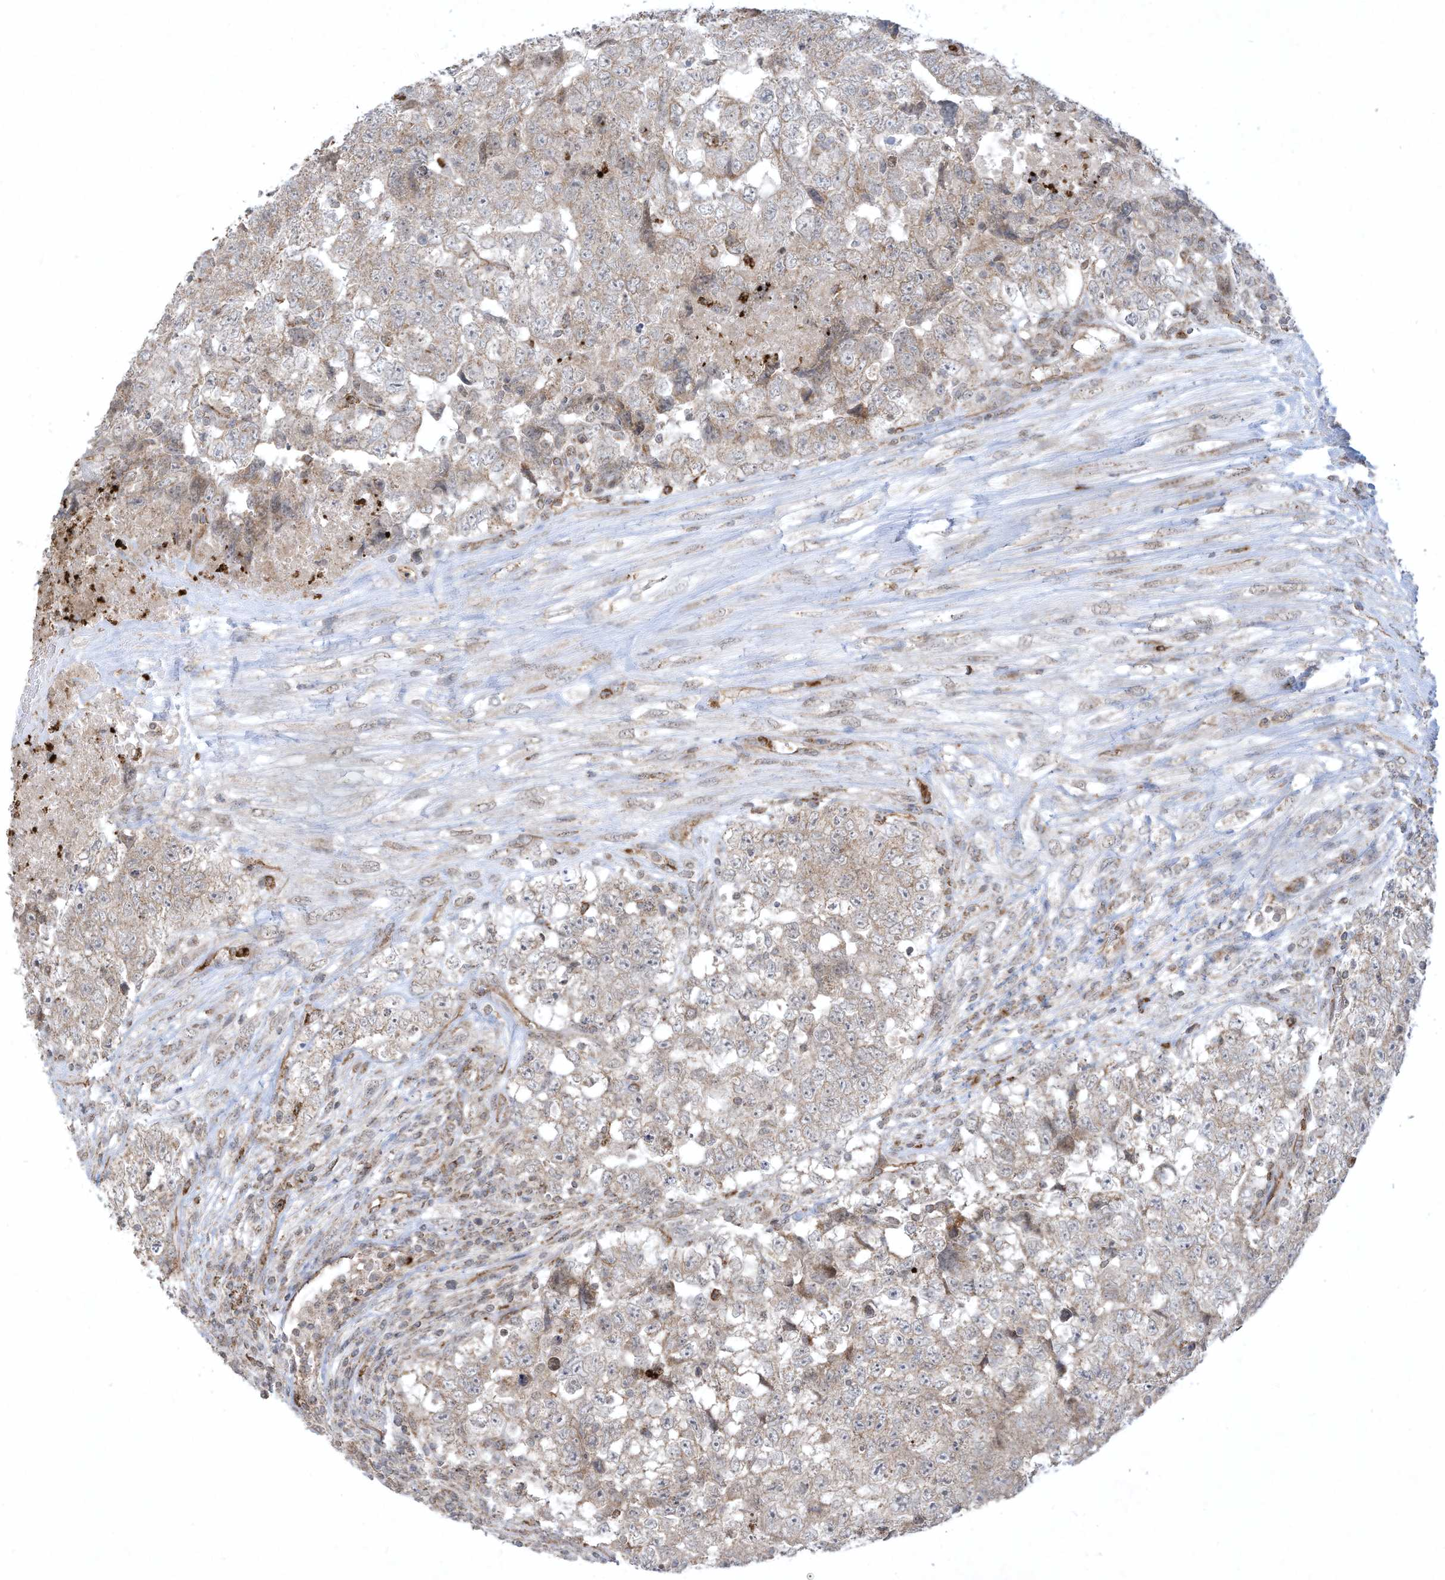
{"staining": {"intensity": "weak", "quantity": "25%-75%", "location": "cytoplasmic/membranous"}, "tissue": "testis cancer", "cell_type": "Tumor cells", "image_type": "cancer", "snomed": [{"axis": "morphology", "description": "Carcinoma, Embryonal, NOS"}, {"axis": "topography", "description": "Testis"}], "caption": "A brown stain highlights weak cytoplasmic/membranous positivity of a protein in testis embryonal carcinoma tumor cells. Immunohistochemistry stains the protein in brown and the nuclei are stained blue.", "gene": "CHRNA4", "patient": {"sex": "male", "age": 37}}